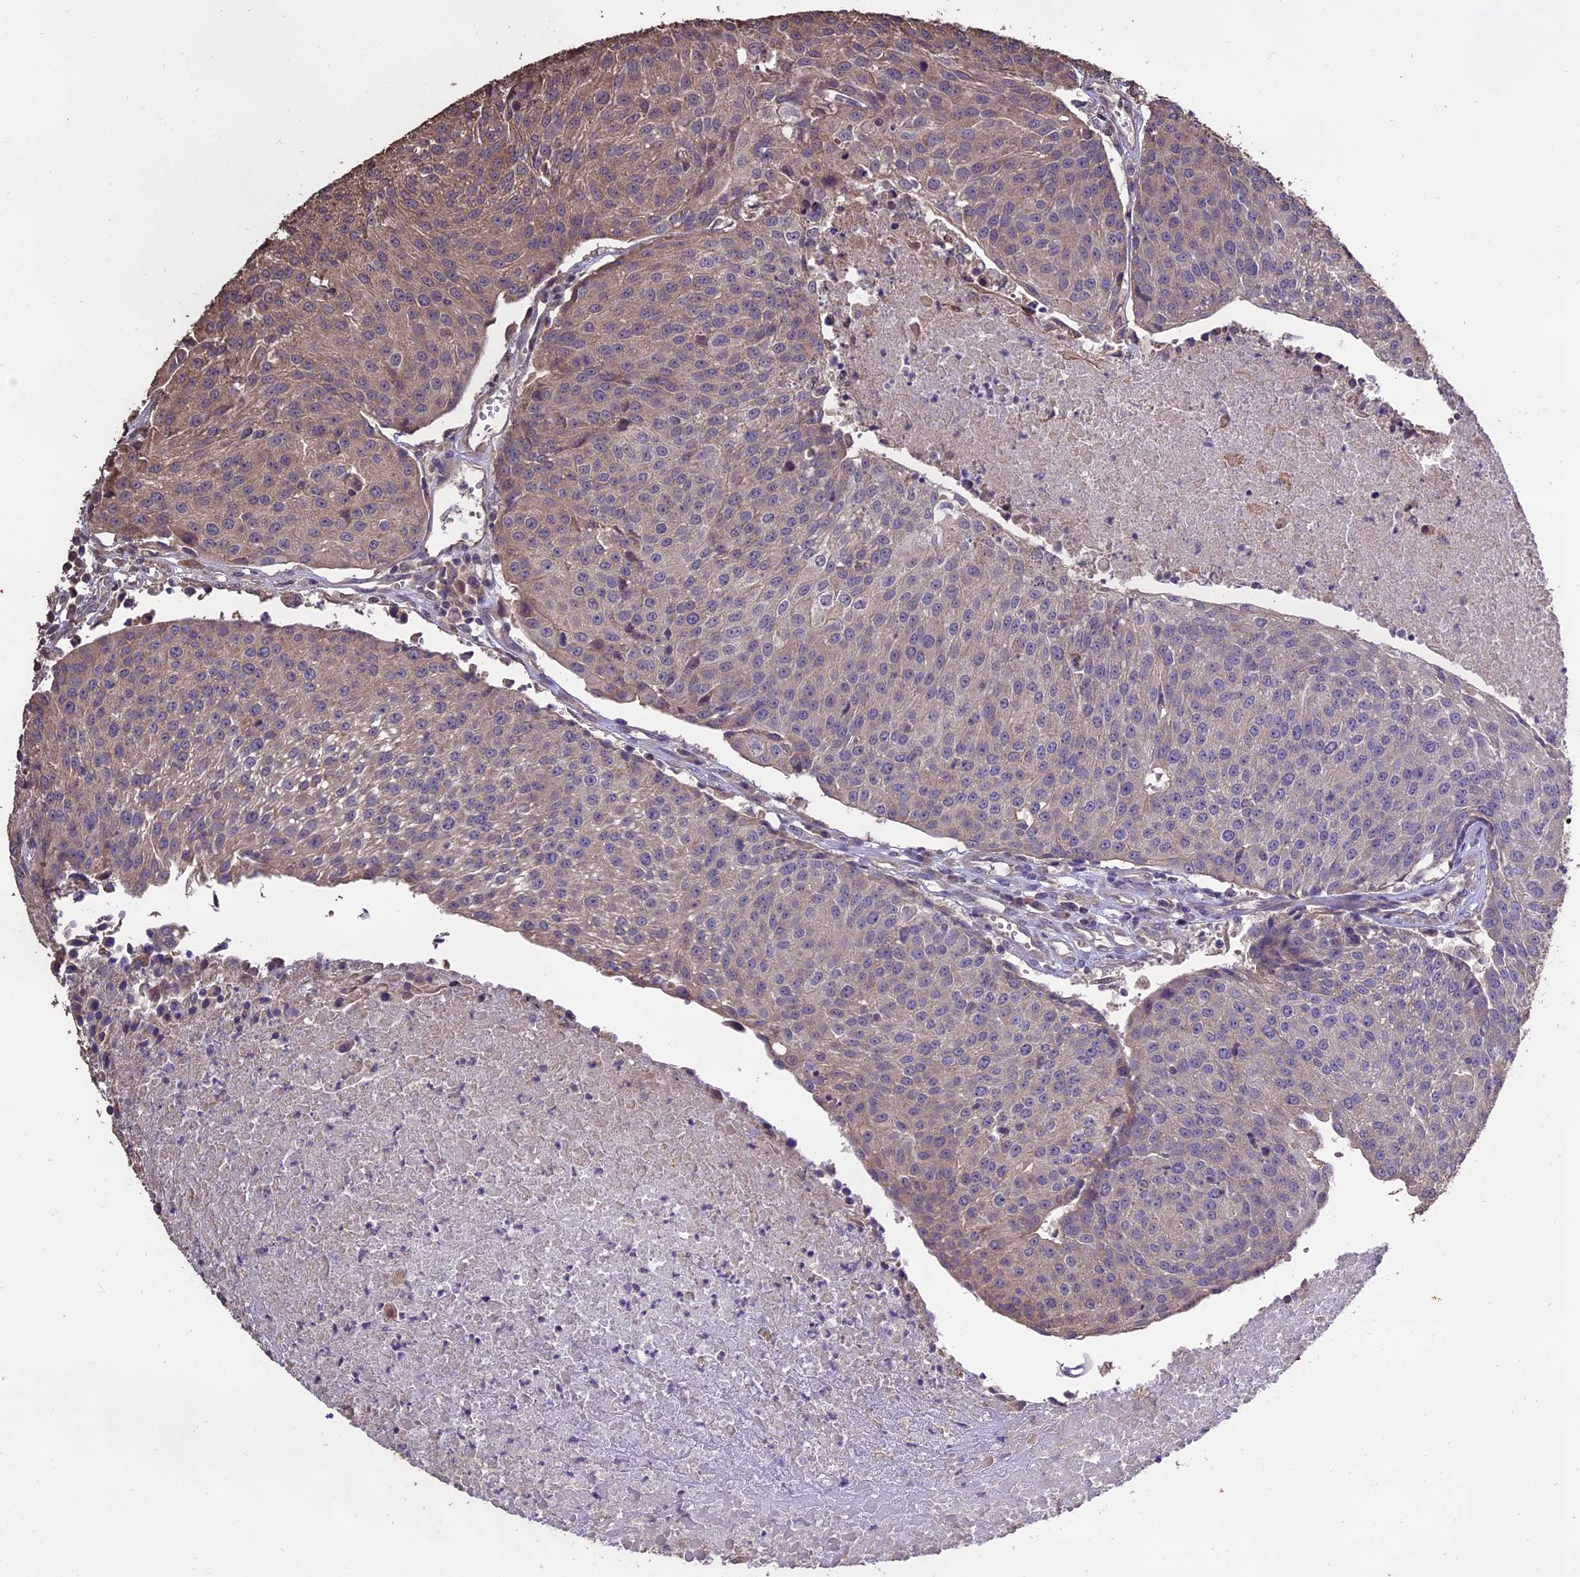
{"staining": {"intensity": "weak", "quantity": "<25%", "location": "cytoplasmic/membranous"}, "tissue": "urothelial cancer", "cell_type": "Tumor cells", "image_type": "cancer", "snomed": [{"axis": "morphology", "description": "Urothelial carcinoma, High grade"}, {"axis": "topography", "description": "Urinary bladder"}], "caption": "IHC of human high-grade urothelial carcinoma shows no positivity in tumor cells.", "gene": "PGPEP1L", "patient": {"sex": "female", "age": 85}}